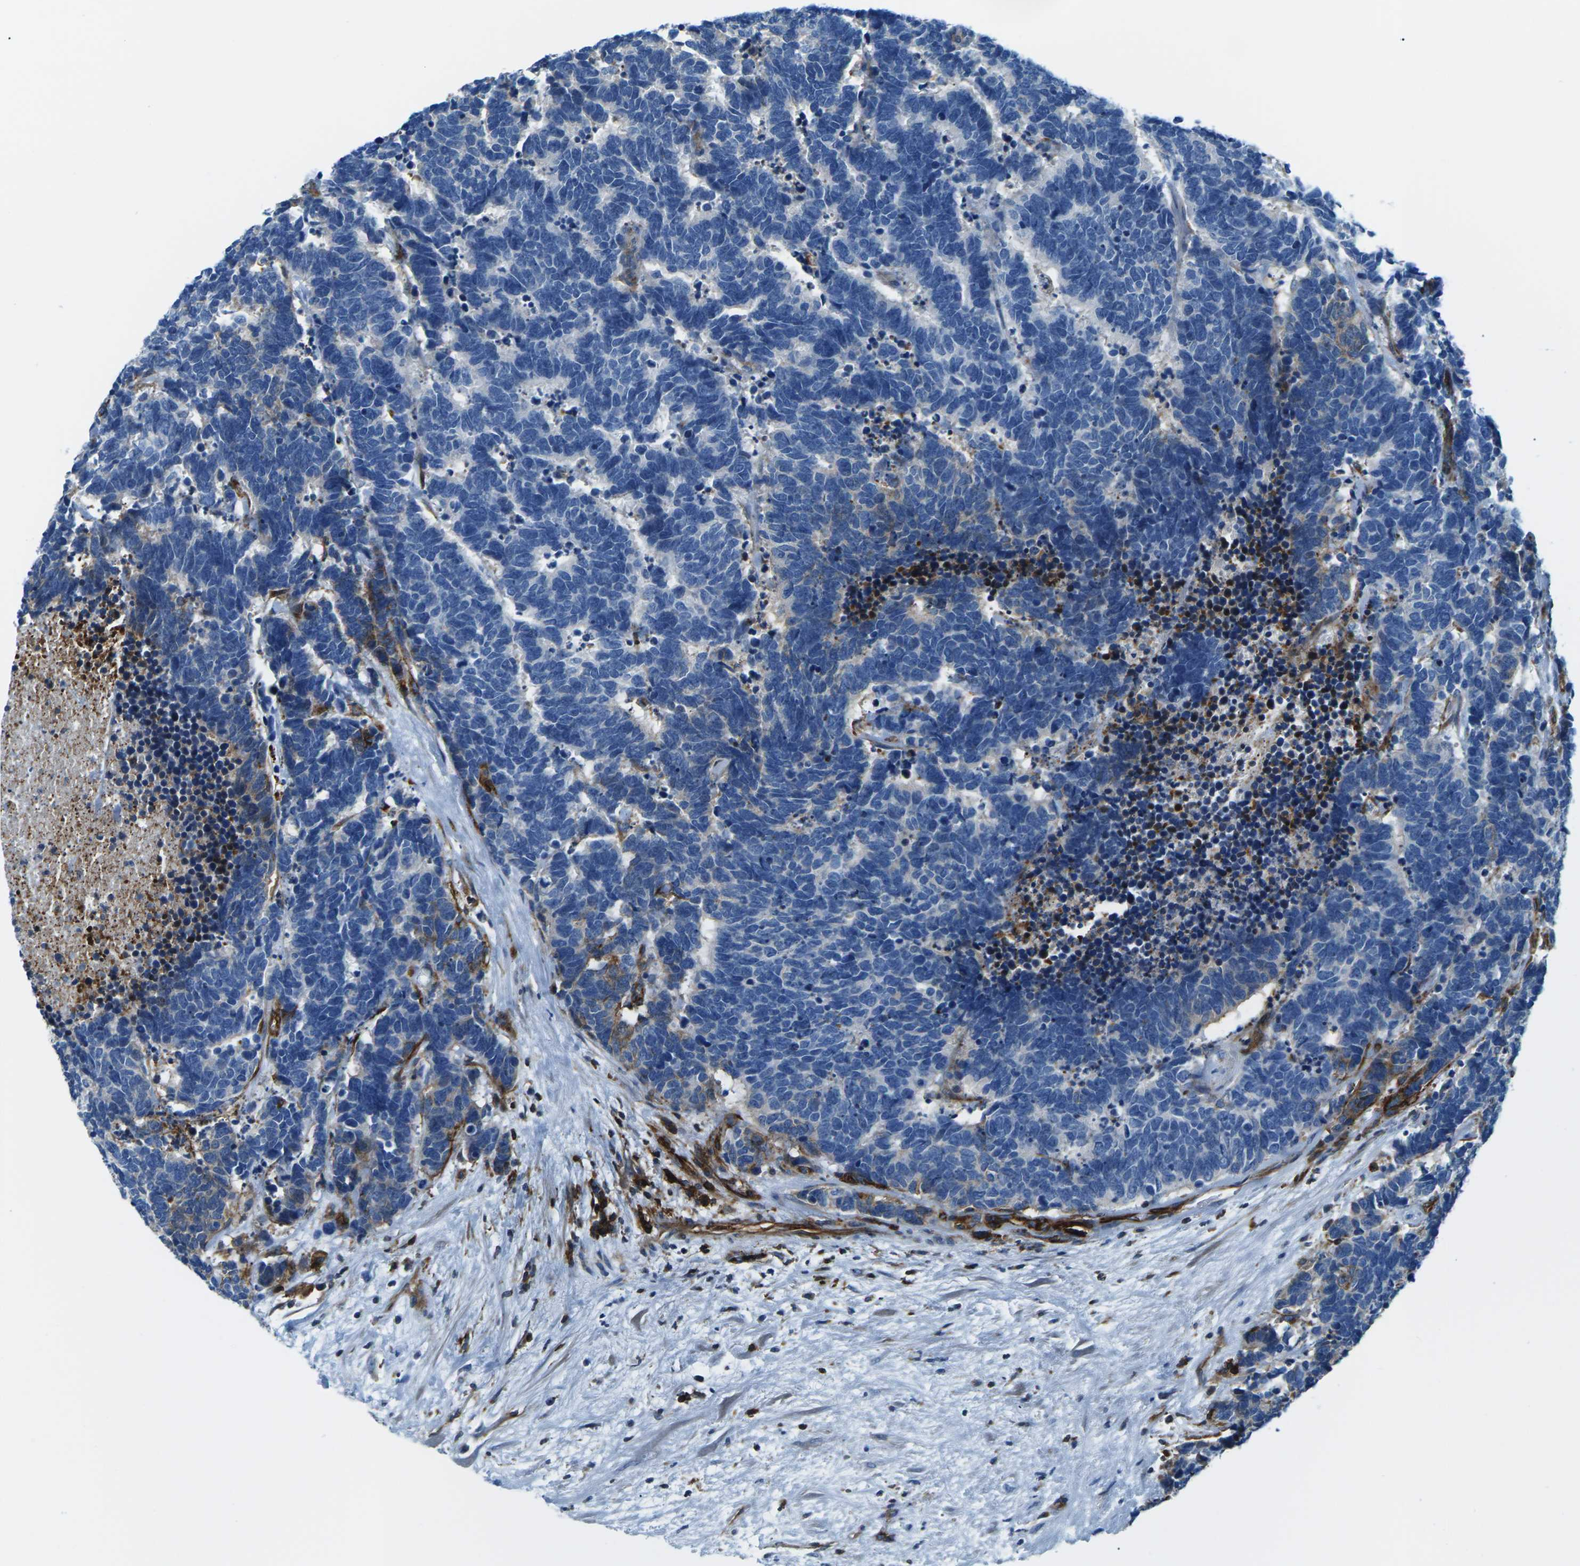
{"staining": {"intensity": "negative", "quantity": "none", "location": "none"}, "tissue": "carcinoid", "cell_type": "Tumor cells", "image_type": "cancer", "snomed": [{"axis": "morphology", "description": "Carcinoma, NOS"}, {"axis": "morphology", "description": "Carcinoid, malignant, NOS"}, {"axis": "topography", "description": "Urinary bladder"}], "caption": "High power microscopy photomicrograph of an IHC micrograph of carcinoma, revealing no significant staining in tumor cells. The staining is performed using DAB brown chromogen with nuclei counter-stained in using hematoxylin.", "gene": "SOCS4", "patient": {"sex": "male", "age": 57}}